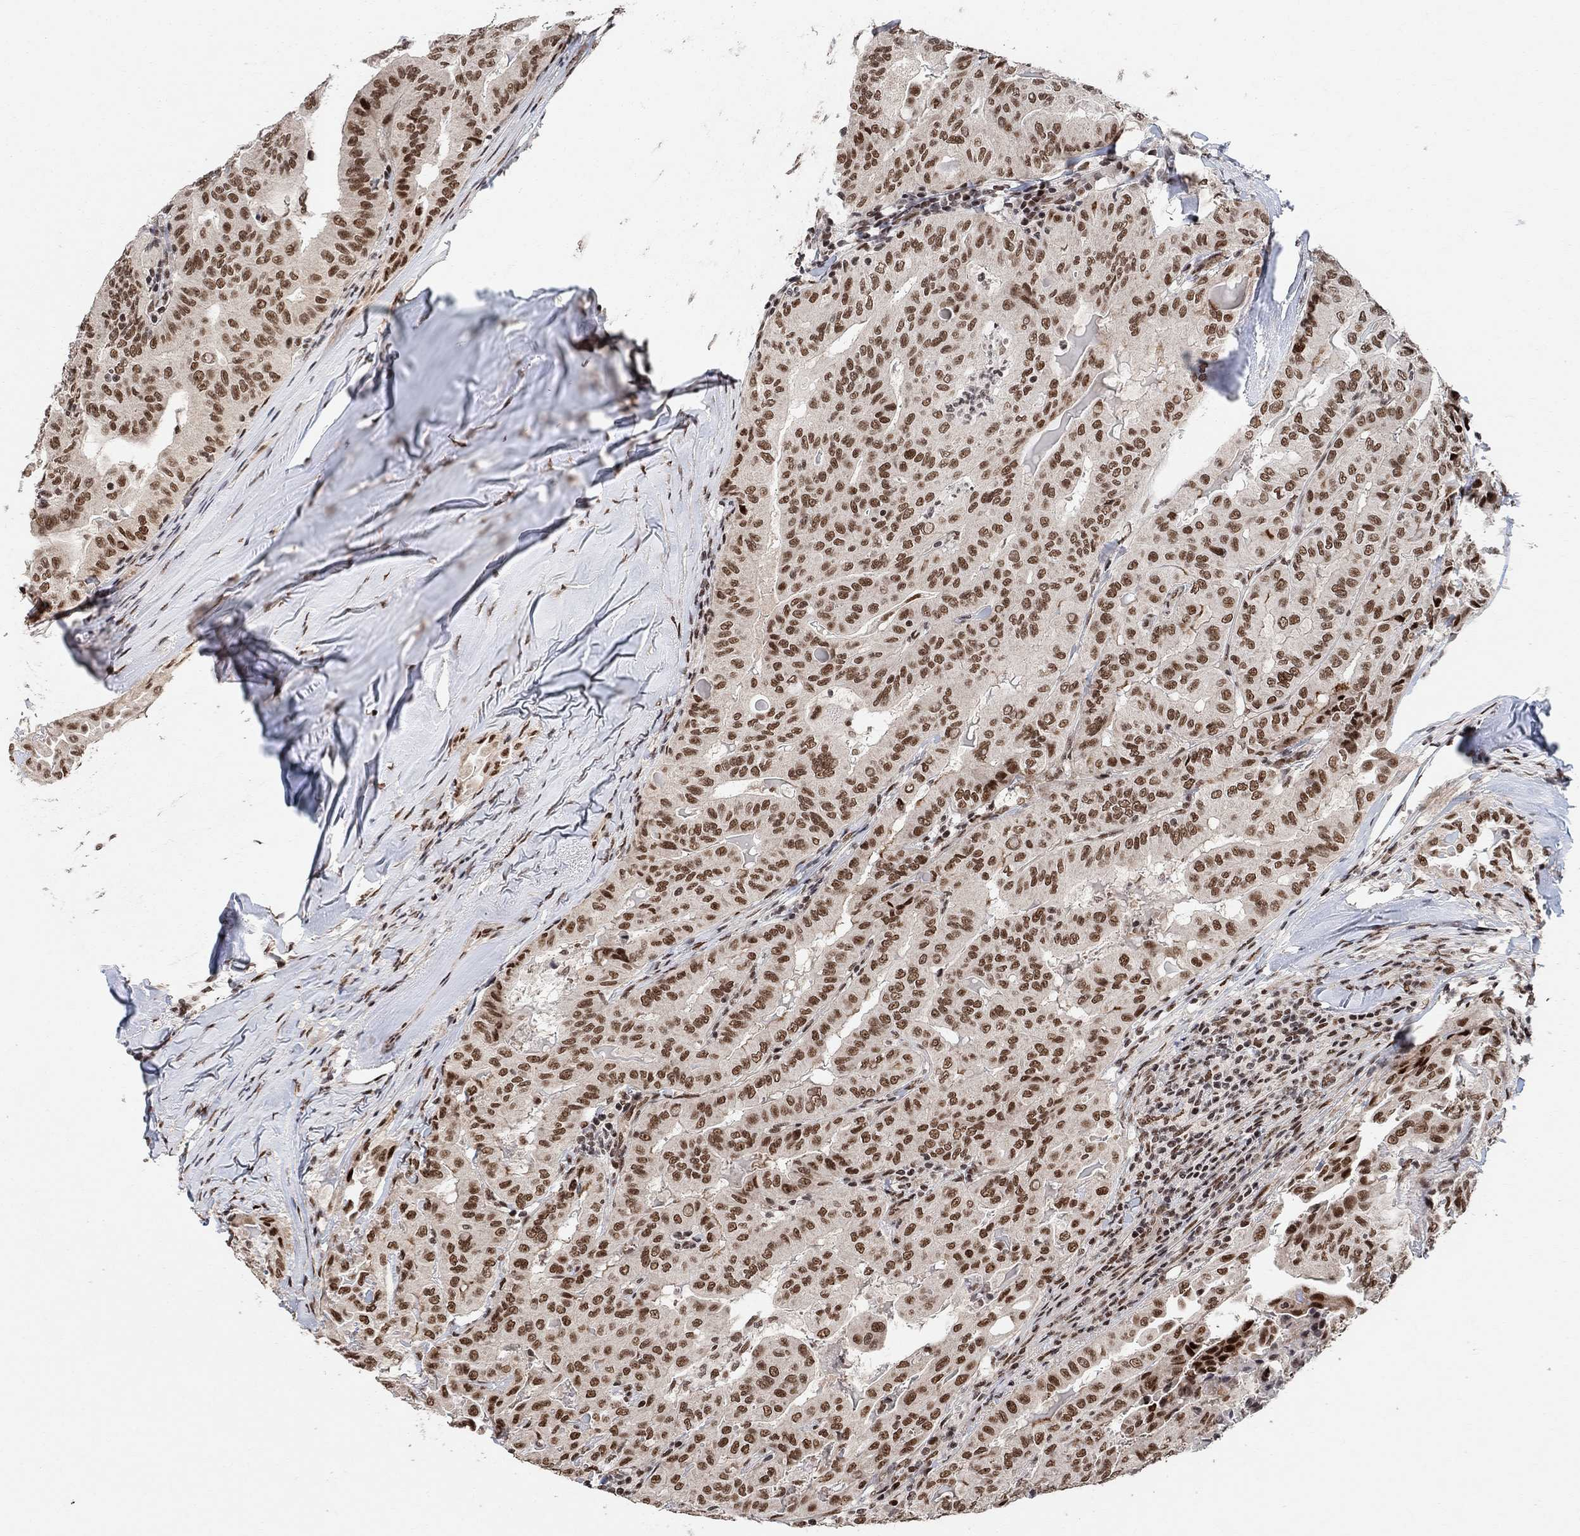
{"staining": {"intensity": "strong", "quantity": ">75%", "location": "nuclear"}, "tissue": "thyroid cancer", "cell_type": "Tumor cells", "image_type": "cancer", "snomed": [{"axis": "morphology", "description": "Papillary adenocarcinoma, NOS"}, {"axis": "topography", "description": "Thyroid gland"}], "caption": "DAB (3,3'-diaminobenzidine) immunohistochemical staining of human papillary adenocarcinoma (thyroid) reveals strong nuclear protein positivity in about >75% of tumor cells.", "gene": "E4F1", "patient": {"sex": "female", "age": 68}}